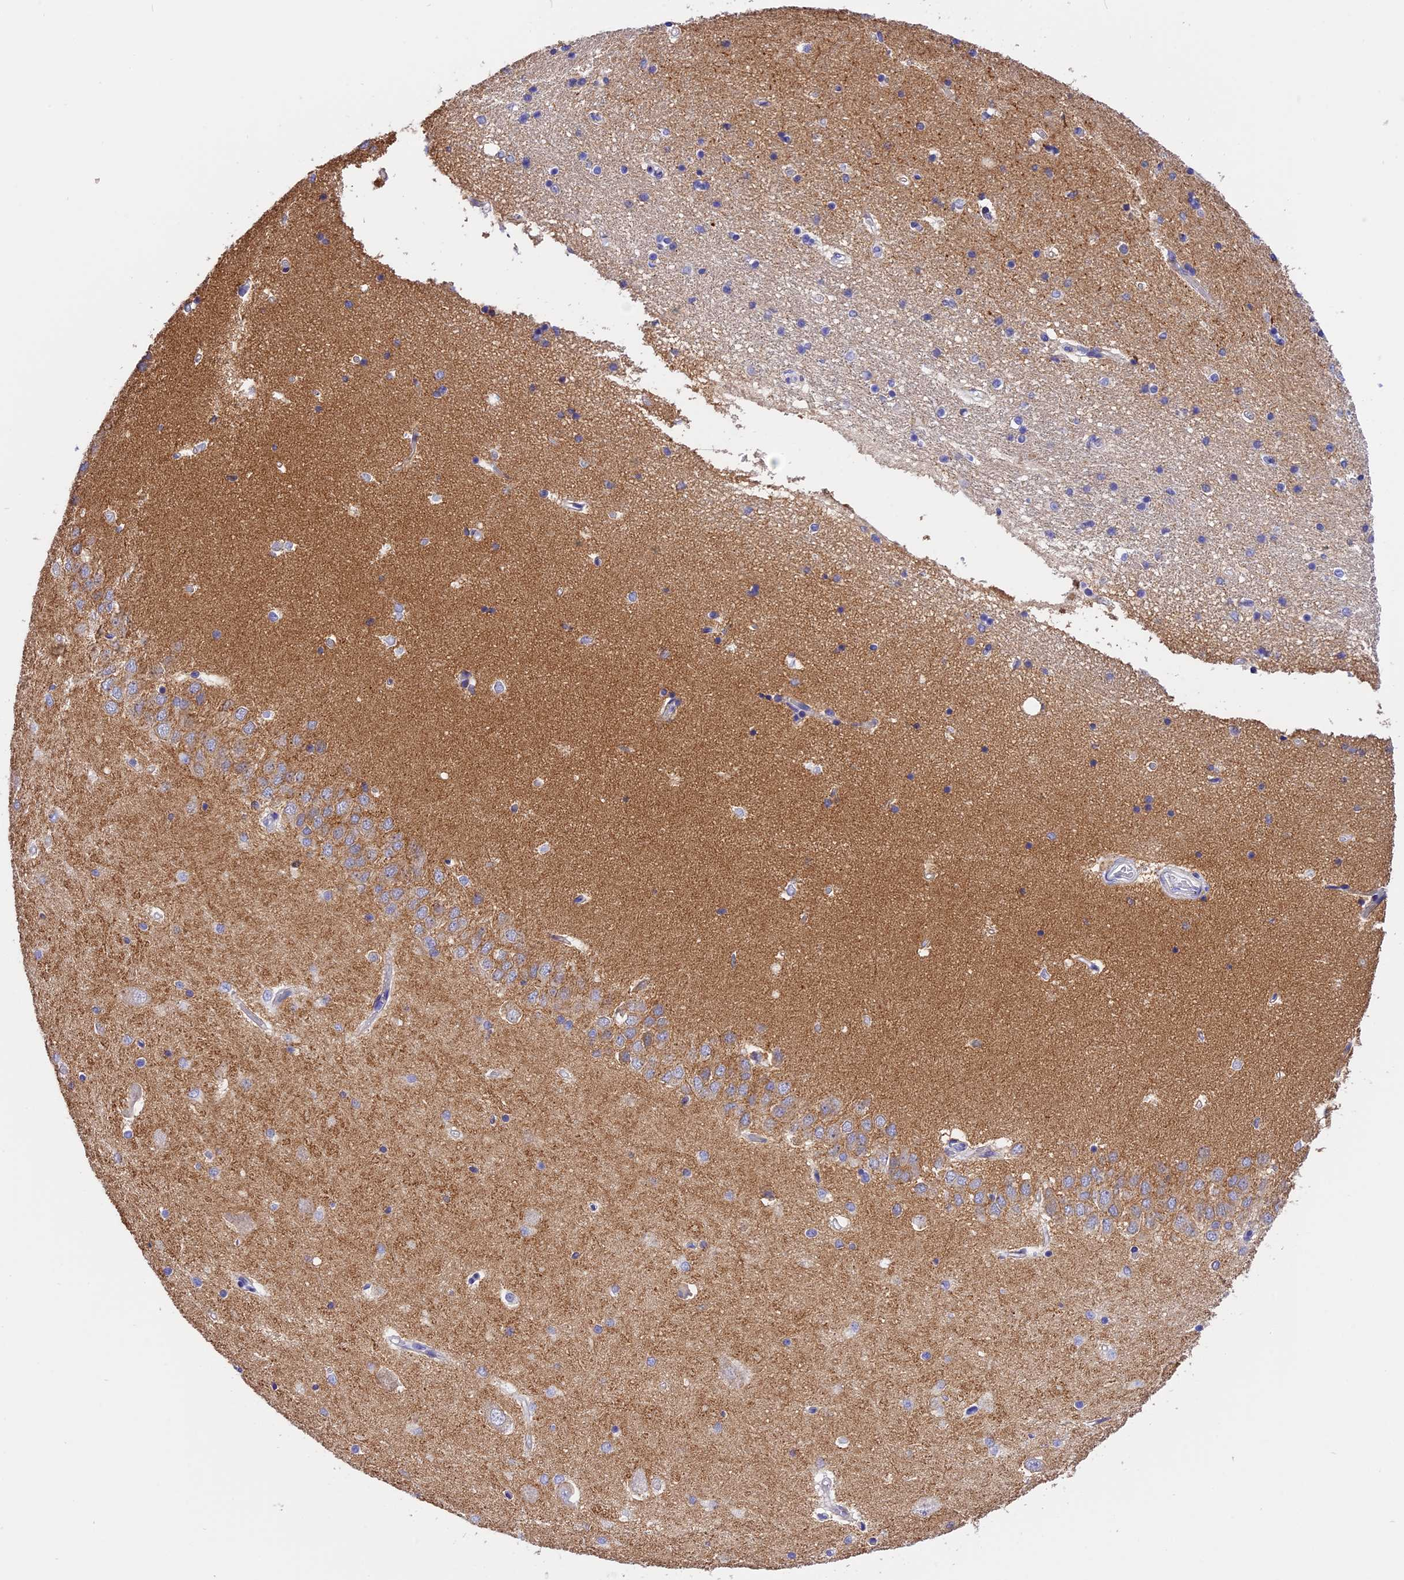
{"staining": {"intensity": "weak", "quantity": "<25%", "location": "cytoplasmic/membranous"}, "tissue": "hippocampus", "cell_type": "Glial cells", "image_type": "normal", "snomed": [{"axis": "morphology", "description": "Normal tissue, NOS"}, {"axis": "topography", "description": "Hippocampus"}], "caption": "Hippocampus was stained to show a protein in brown. There is no significant positivity in glial cells. (DAB (3,3'-diaminobenzidine) immunohistochemistry with hematoxylin counter stain).", "gene": "COL6A5", "patient": {"sex": "male", "age": 45}}